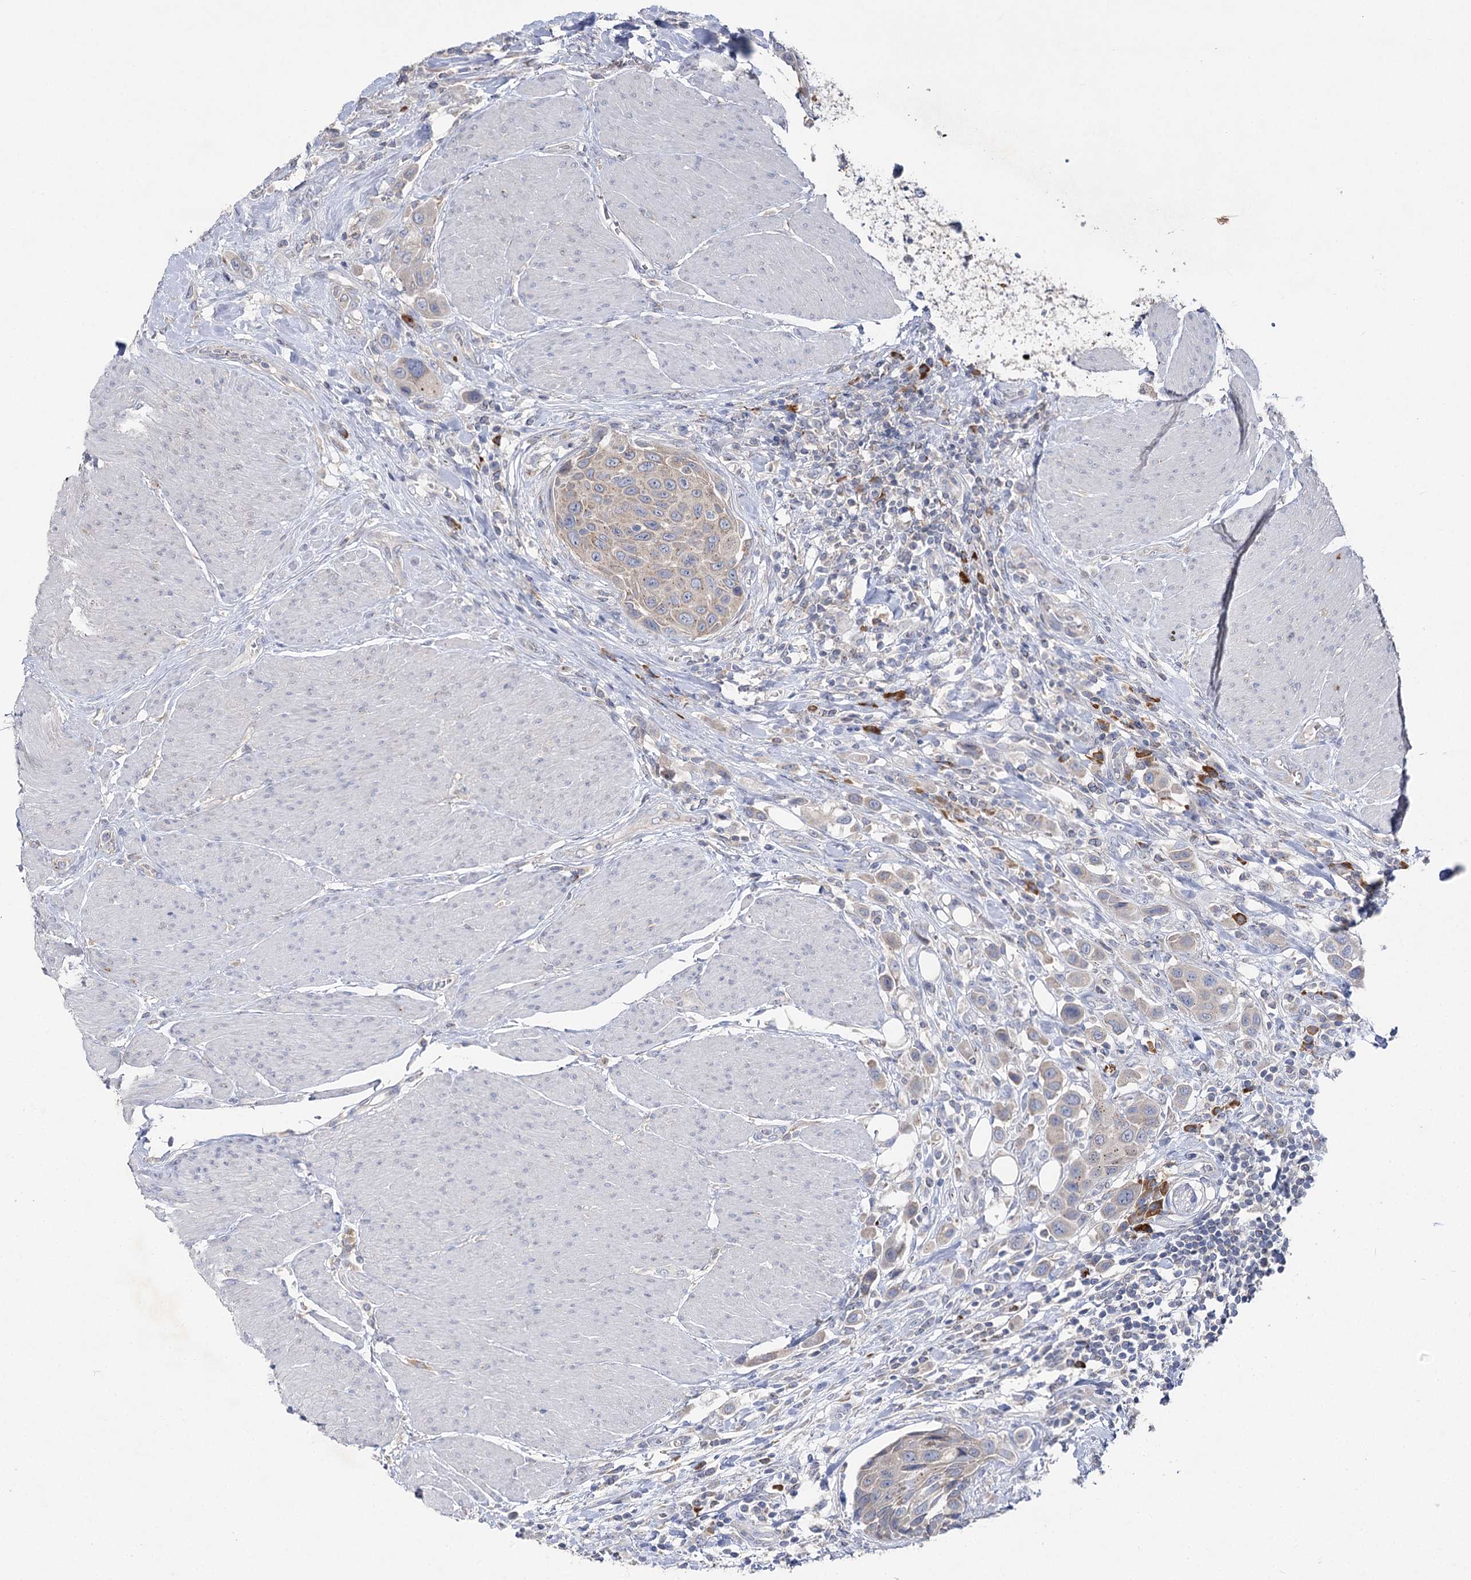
{"staining": {"intensity": "negative", "quantity": "none", "location": "none"}, "tissue": "urothelial cancer", "cell_type": "Tumor cells", "image_type": "cancer", "snomed": [{"axis": "morphology", "description": "Urothelial carcinoma, High grade"}, {"axis": "topography", "description": "Urinary bladder"}], "caption": "DAB (3,3'-diaminobenzidine) immunohistochemical staining of high-grade urothelial carcinoma demonstrates no significant staining in tumor cells.", "gene": "IL1RAP", "patient": {"sex": "male", "age": 50}}